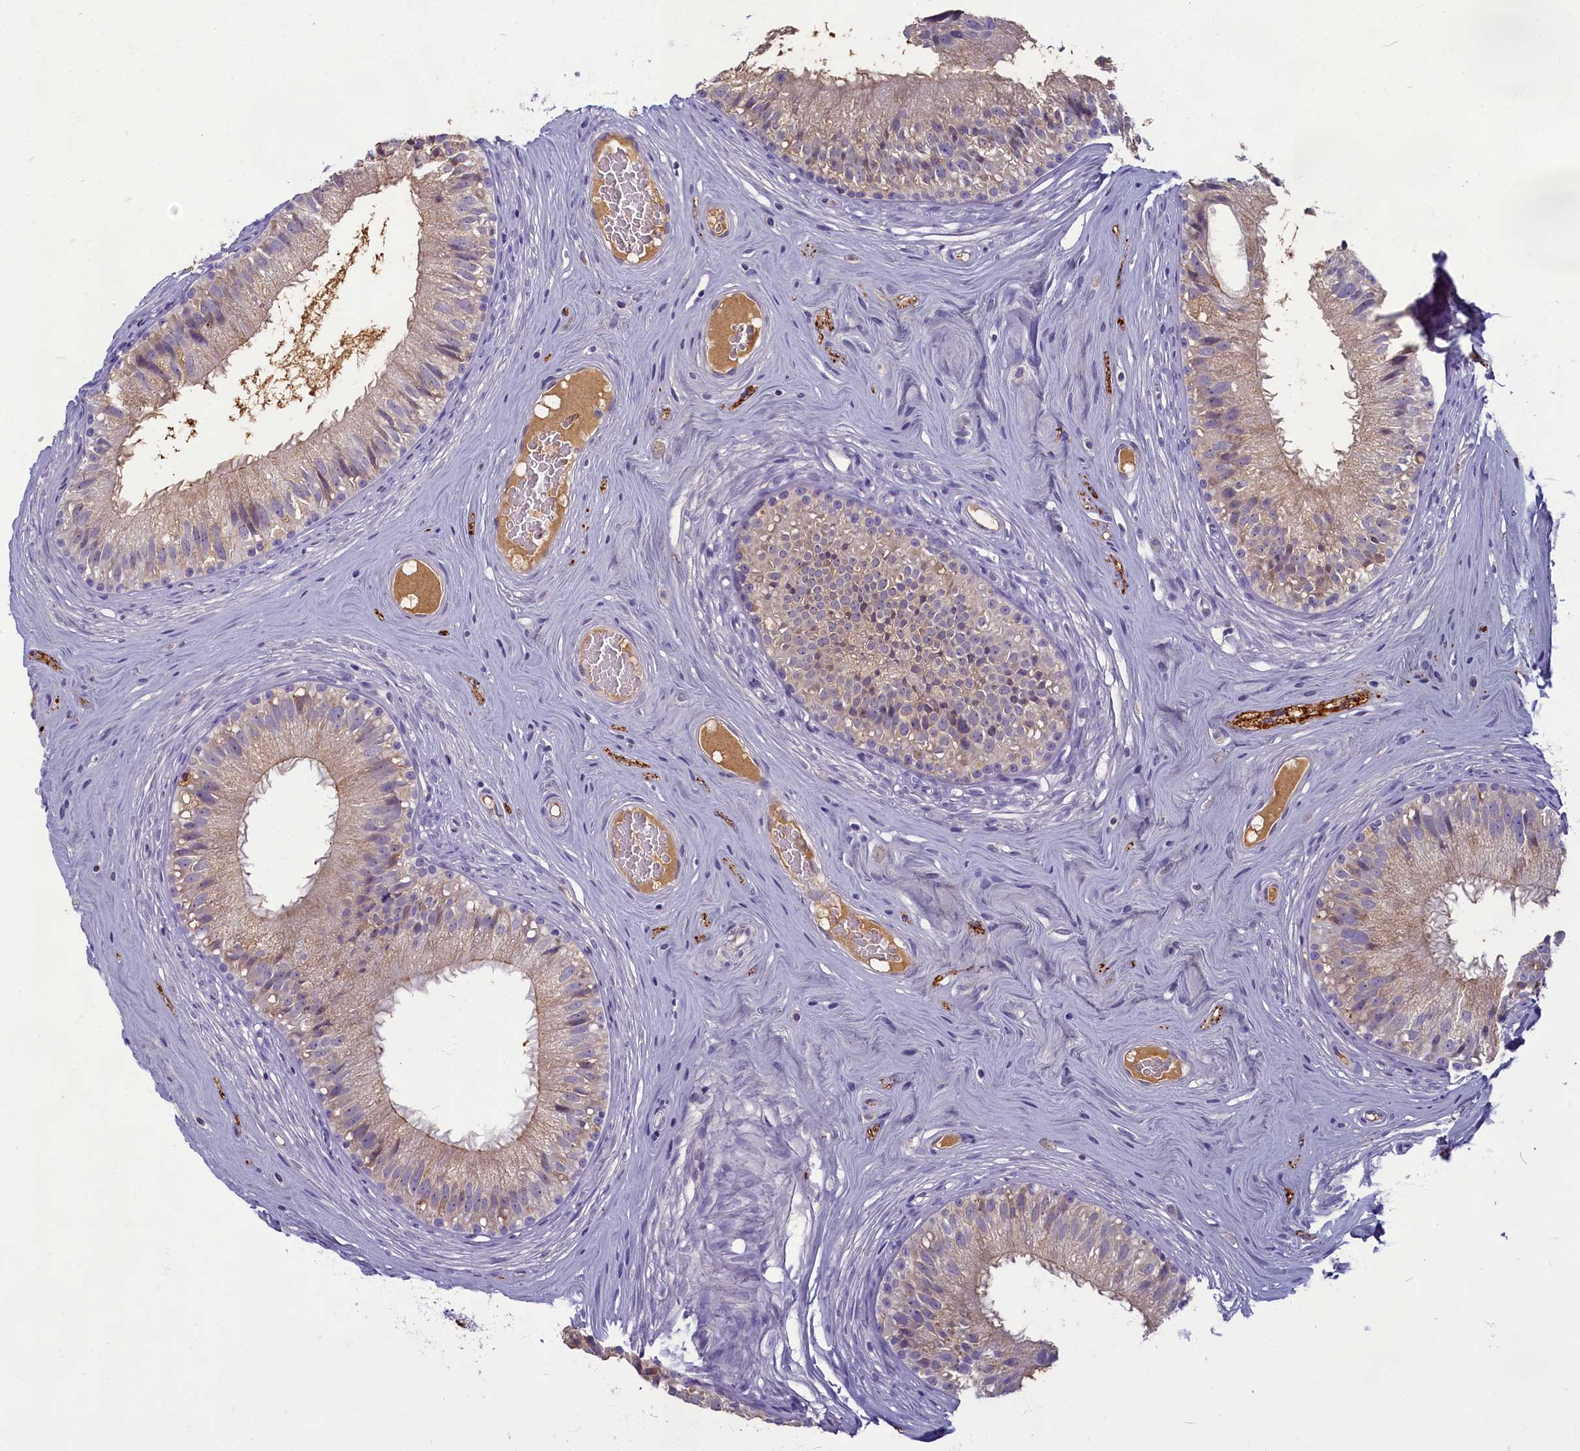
{"staining": {"intensity": "weak", "quantity": "25%-75%", "location": "cytoplasmic/membranous"}, "tissue": "epididymis", "cell_type": "Glandular cells", "image_type": "normal", "snomed": [{"axis": "morphology", "description": "Normal tissue, NOS"}, {"axis": "topography", "description": "Epididymis"}], "caption": "Glandular cells display low levels of weak cytoplasmic/membranous expression in about 25%-75% of cells in benign epididymis.", "gene": "SV2C", "patient": {"sex": "male", "age": 45}}